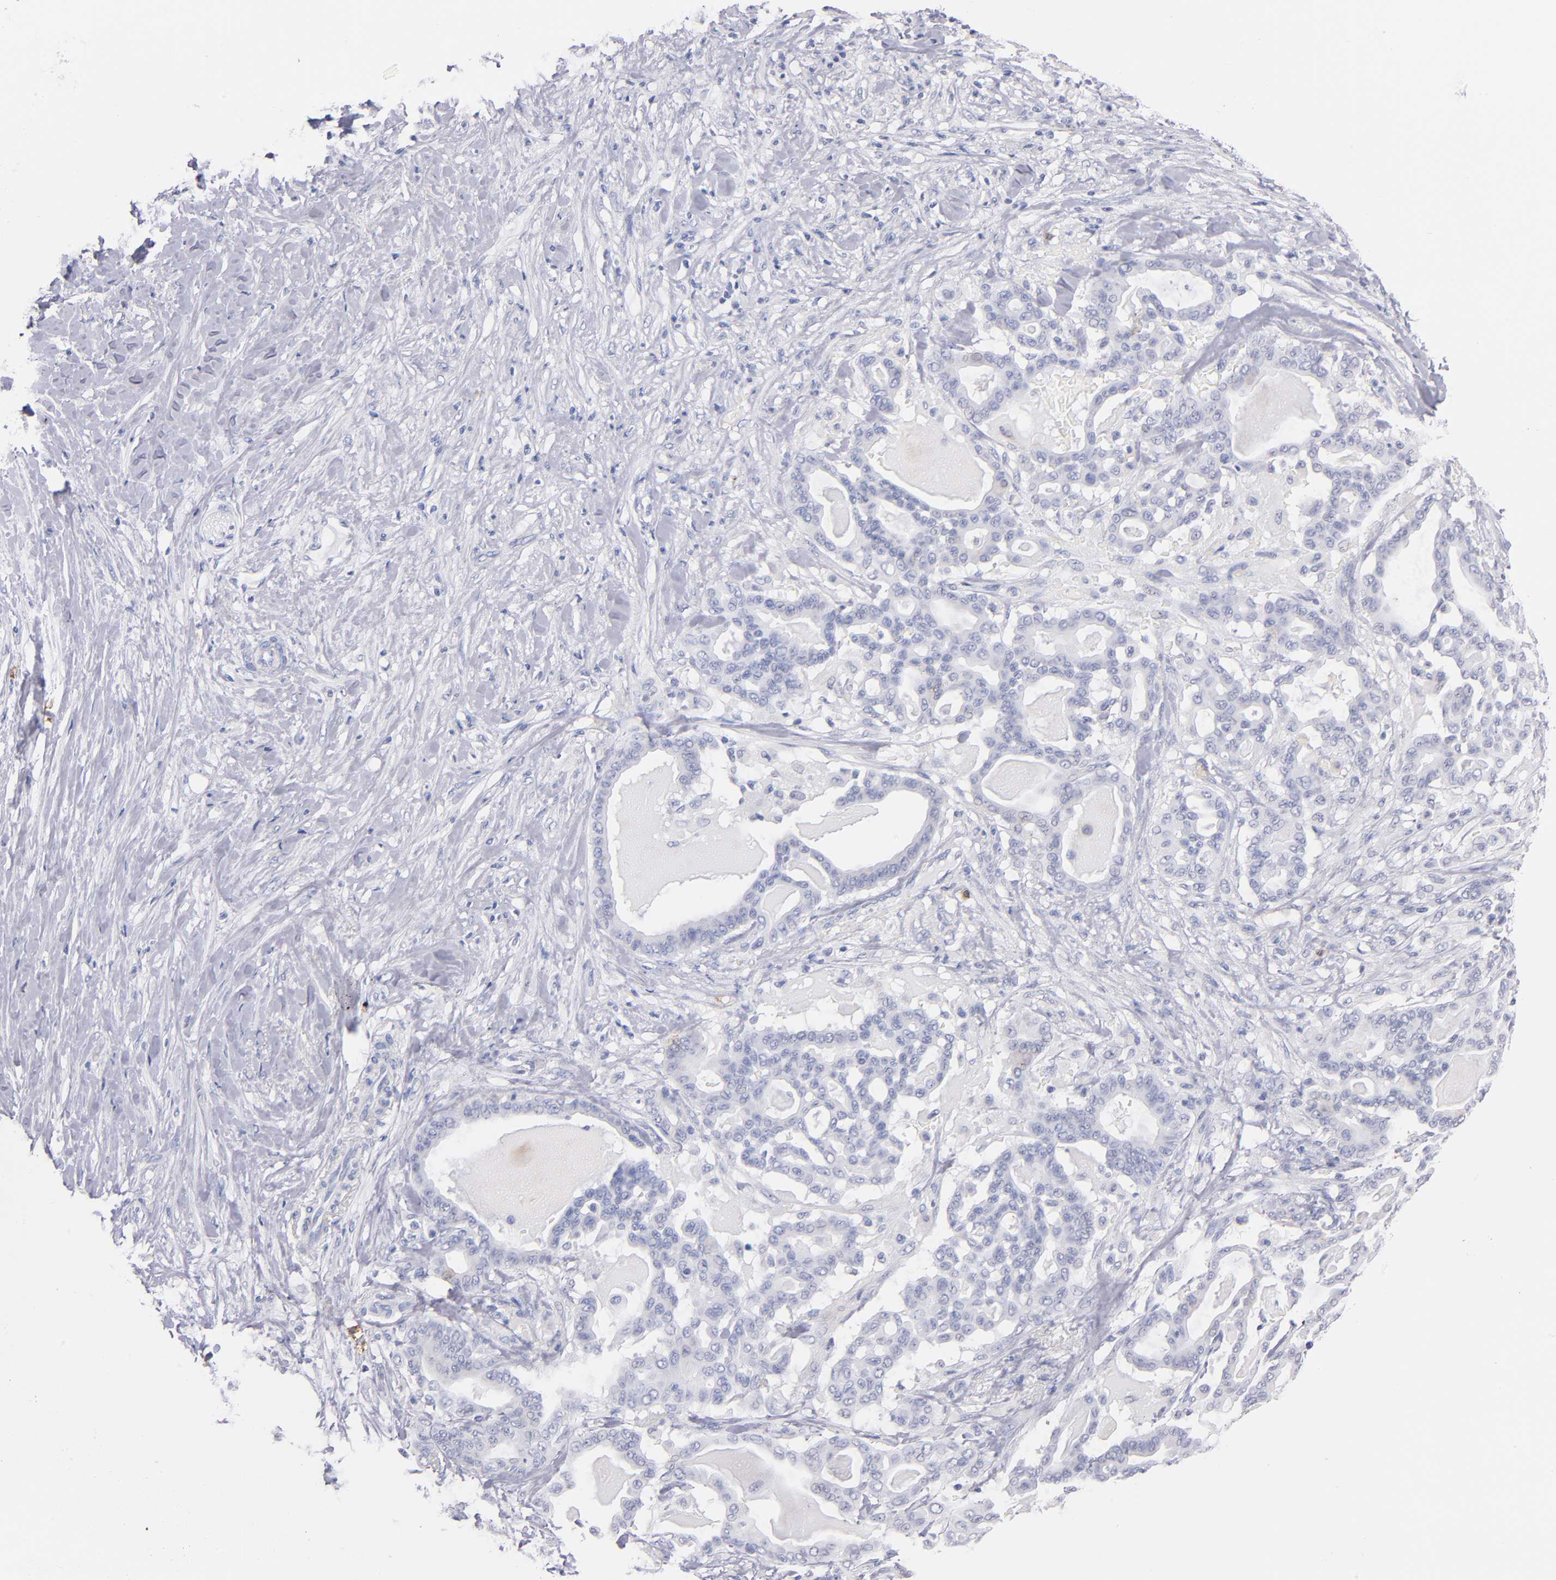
{"staining": {"intensity": "negative", "quantity": "none", "location": "none"}, "tissue": "pancreatic cancer", "cell_type": "Tumor cells", "image_type": "cancer", "snomed": [{"axis": "morphology", "description": "Adenocarcinoma, NOS"}, {"axis": "topography", "description": "Pancreas"}], "caption": "Image shows no protein staining in tumor cells of pancreatic adenocarcinoma tissue. The staining was performed using DAB (3,3'-diaminobenzidine) to visualize the protein expression in brown, while the nuclei were stained in blue with hematoxylin (Magnification: 20x).", "gene": "KIT", "patient": {"sex": "male", "age": 63}}